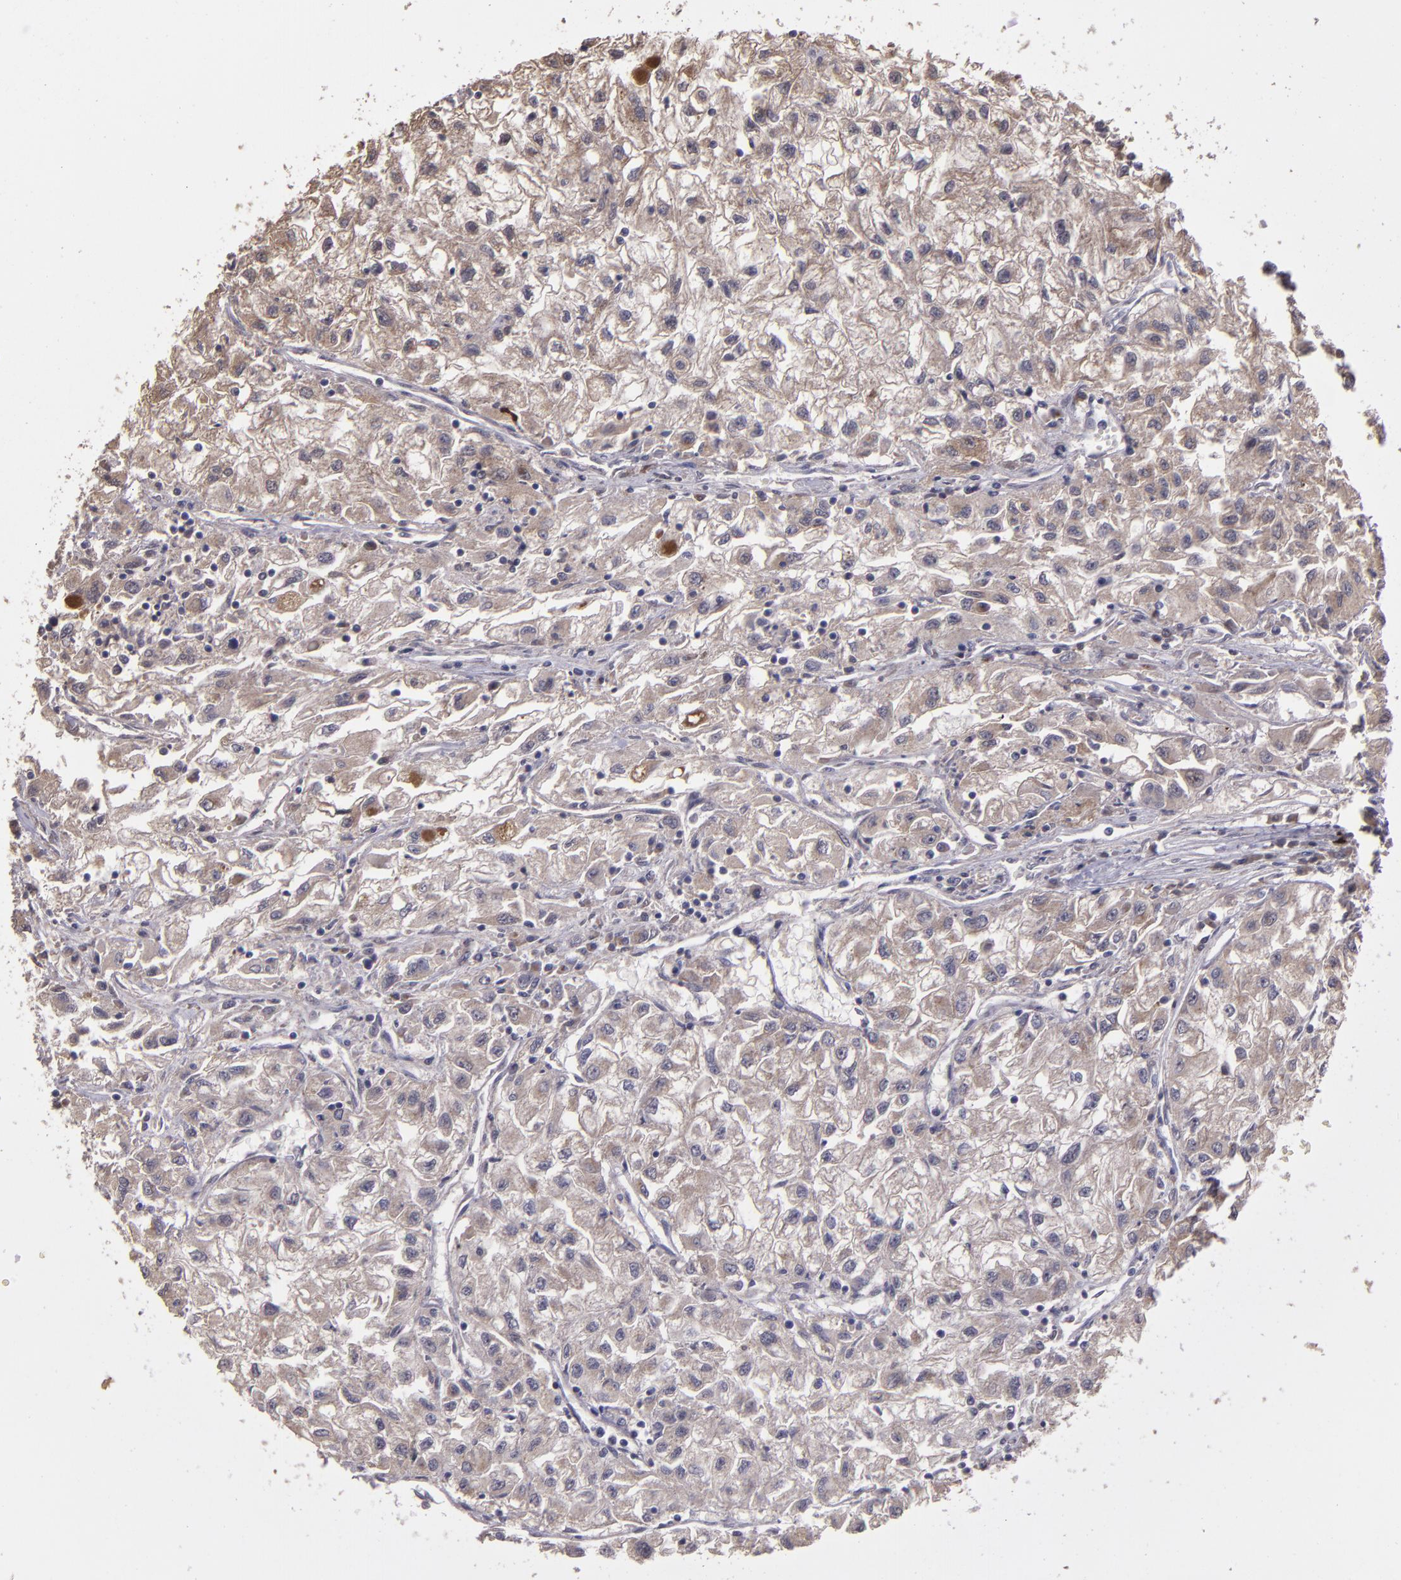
{"staining": {"intensity": "weak", "quantity": ">75%", "location": "cytoplasmic/membranous"}, "tissue": "renal cancer", "cell_type": "Tumor cells", "image_type": "cancer", "snomed": [{"axis": "morphology", "description": "Adenocarcinoma, NOS"}, {"axis": "topography", "description": "Kidney"}], "caption": "High-magnification brightfield microscopy of adenocarcinoma (renal) stained with DAB (brown) and counterstained with hematoxylin (blue). tumor cells exhibit weak cytoplasmic/membranous positivity is appreciated in approximately>75% of cells.", "gene": "SERPINF2", "patient": {"sex": "male", "age": 59}}